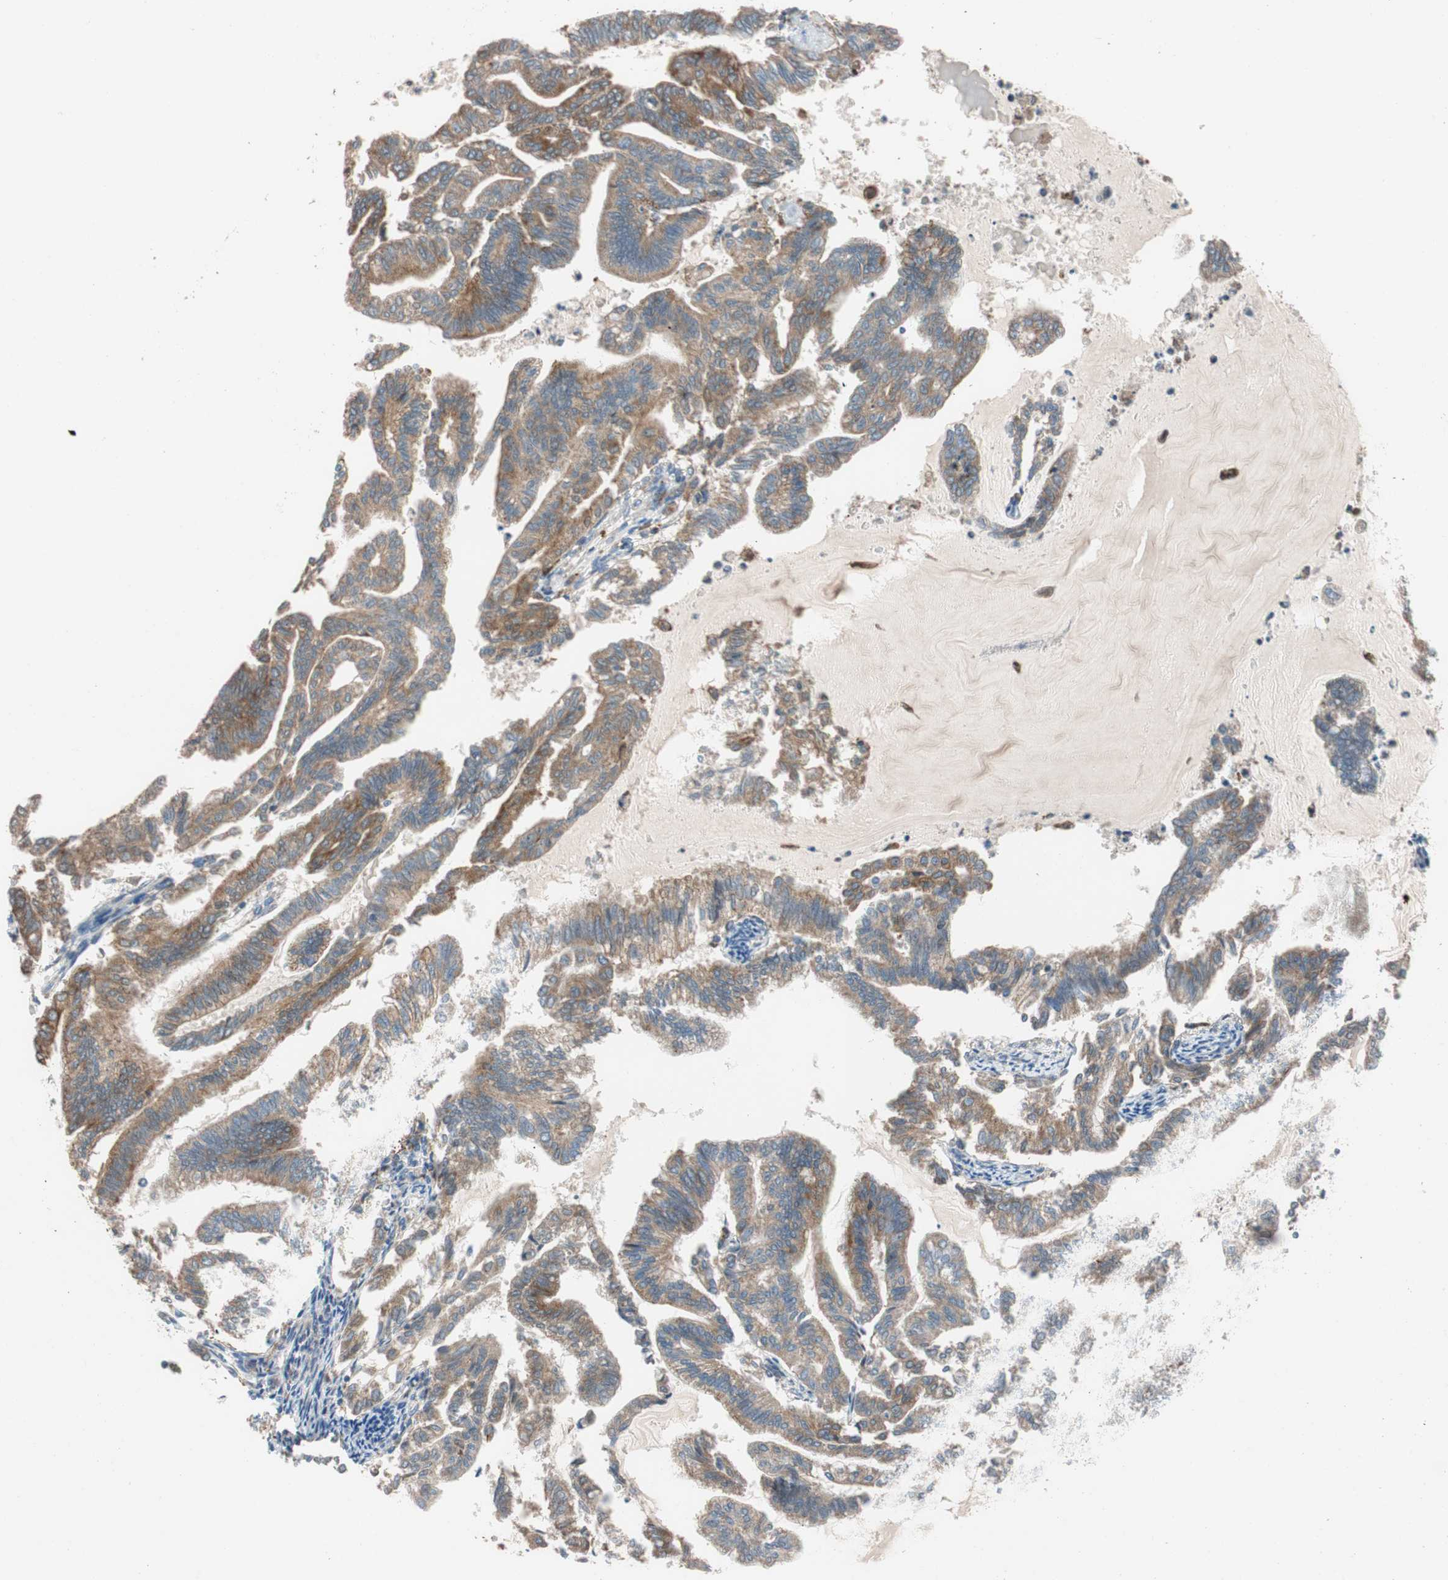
{"staining": {"intensity": "moderate", "quantity": ">75%", "location": "cytoplasmic/membranous"}, "tissue": "endometrial cancer", "cell_type": "Tumor cells", "image_type": "cancer", "snomed": [{"axis": "morphology", "description": "Adenocarcinoma, NOS"}, {"axis": "topography", "description": "Endometrium"}], "caption": "Endometrial cancer (adenocarcinoma) tissue exhibits moderate cytoplasmic/membranous expression in approximately >75% of tumor cells", "gene": "FAAH", "patient": {"sex": "female", "age": 79}}